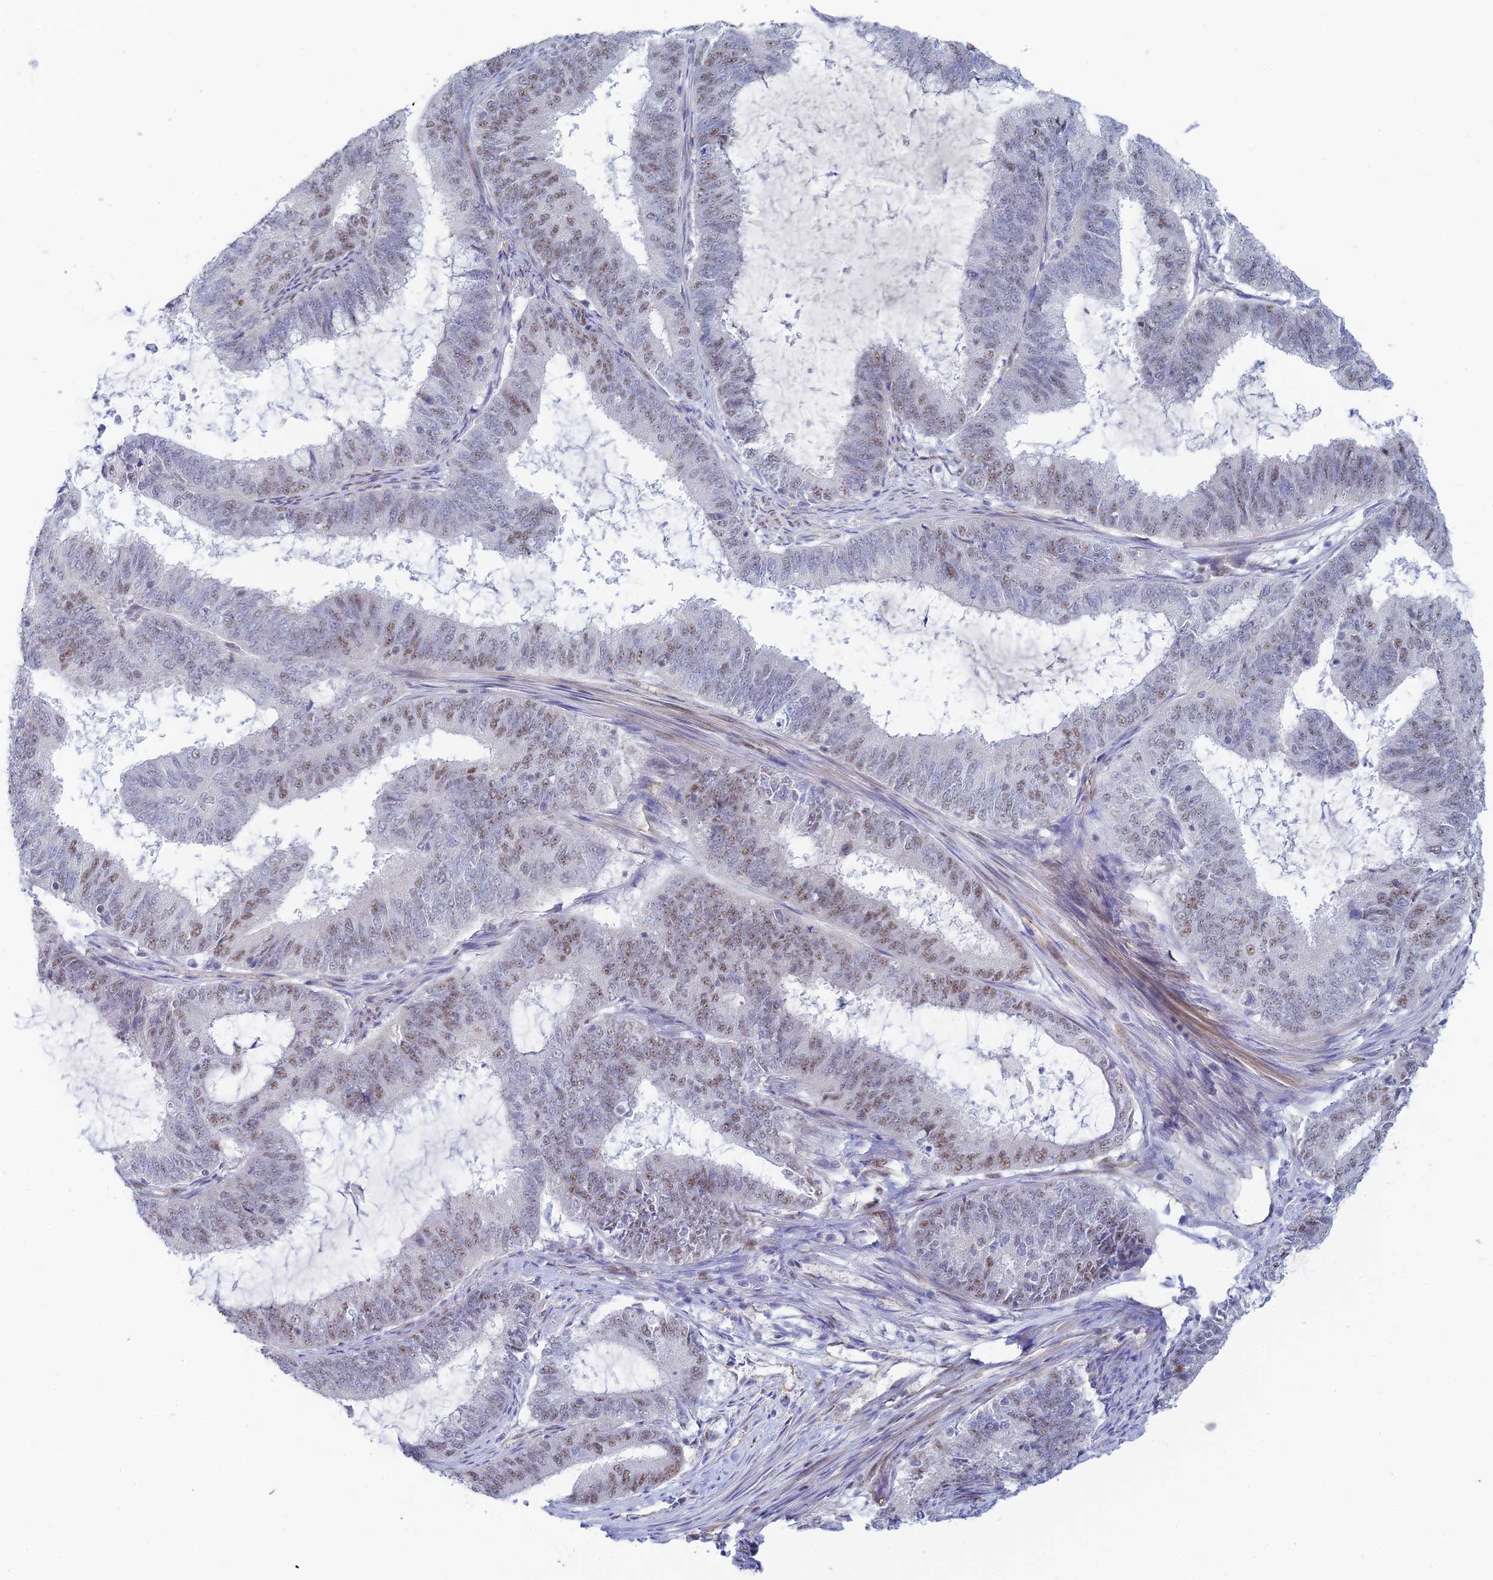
{"staining": {"intensity": "weak", "quantity": "25%-75%", "location": "nuclear"}, "tissue": "endometrial cancer", "cell_type": "Tumor cells", "image_type": "cancer", "snomed": [{"axis": "morphology", "description": "Adenocarcinoma, NOS"}, {"axis": "topography", "description": "Endometrium"}], "caption": "About 25%-75% of tumor cells in endometrial adenocarcinoma show weak nuclear protein expression as visualized by brown immunohistochemical staining.", "gene": "CFAP92", "patient": {"sex": "female", "age": 51}}